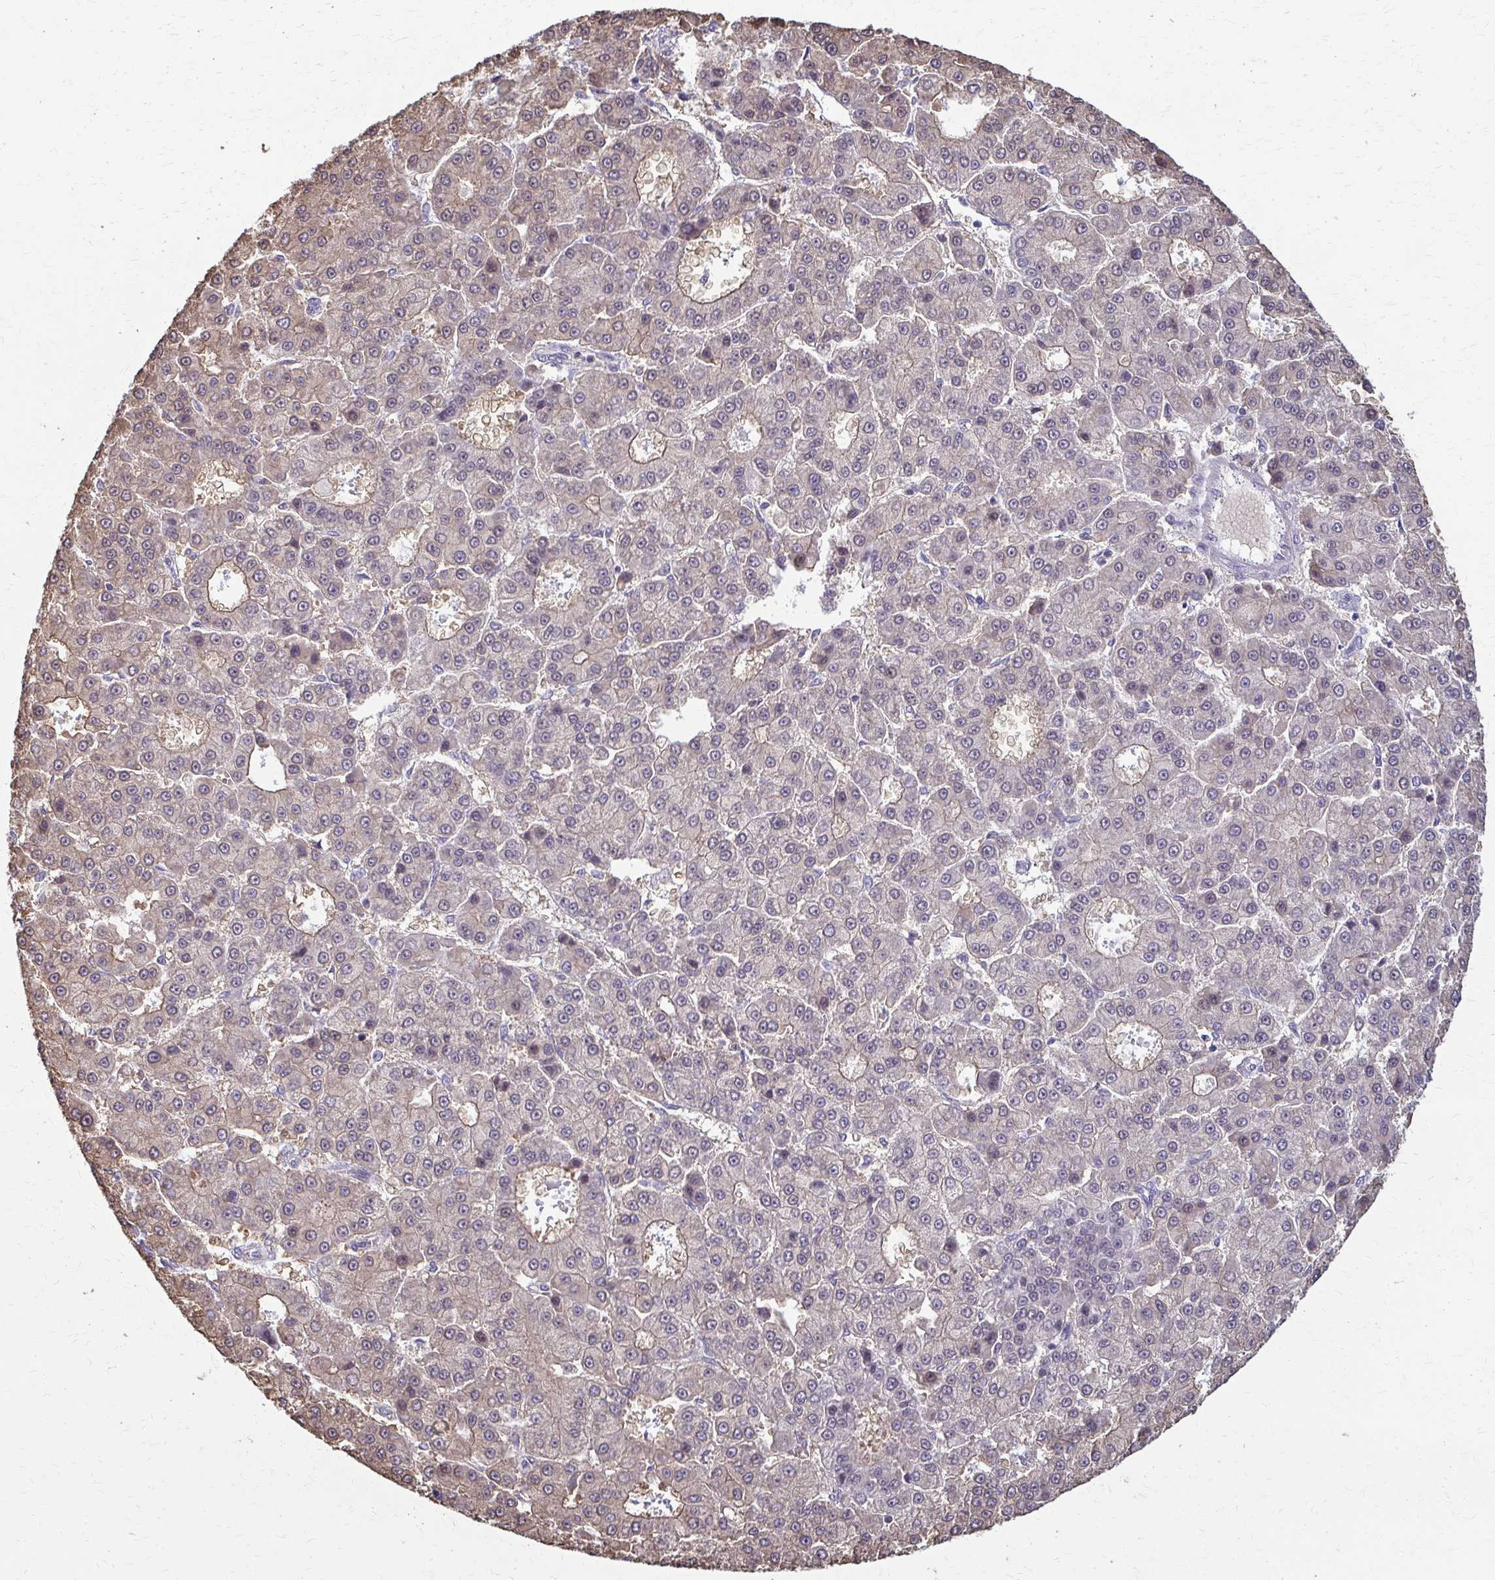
{"staining": {"intensity": "weak", "quantity": "<25%", "location": "cytoplasmic/membranous"}, "tissue": "liver cancer", "cell_type": "Tumor cells", "image_type": "cancer", "snomed": [{"axis": "morphology", "description": "Carcinoma, Hepatocellular, NOS"}, {"axis": "topography", "description": "Liver"}], "caption": "Tumor cells are negative for protein expression in human liver cancer. (Brightfield microscopy of DAB IHC at high magnification).", "gene": "ZNF34", "patient": {"sex": "male", "age": 70}}